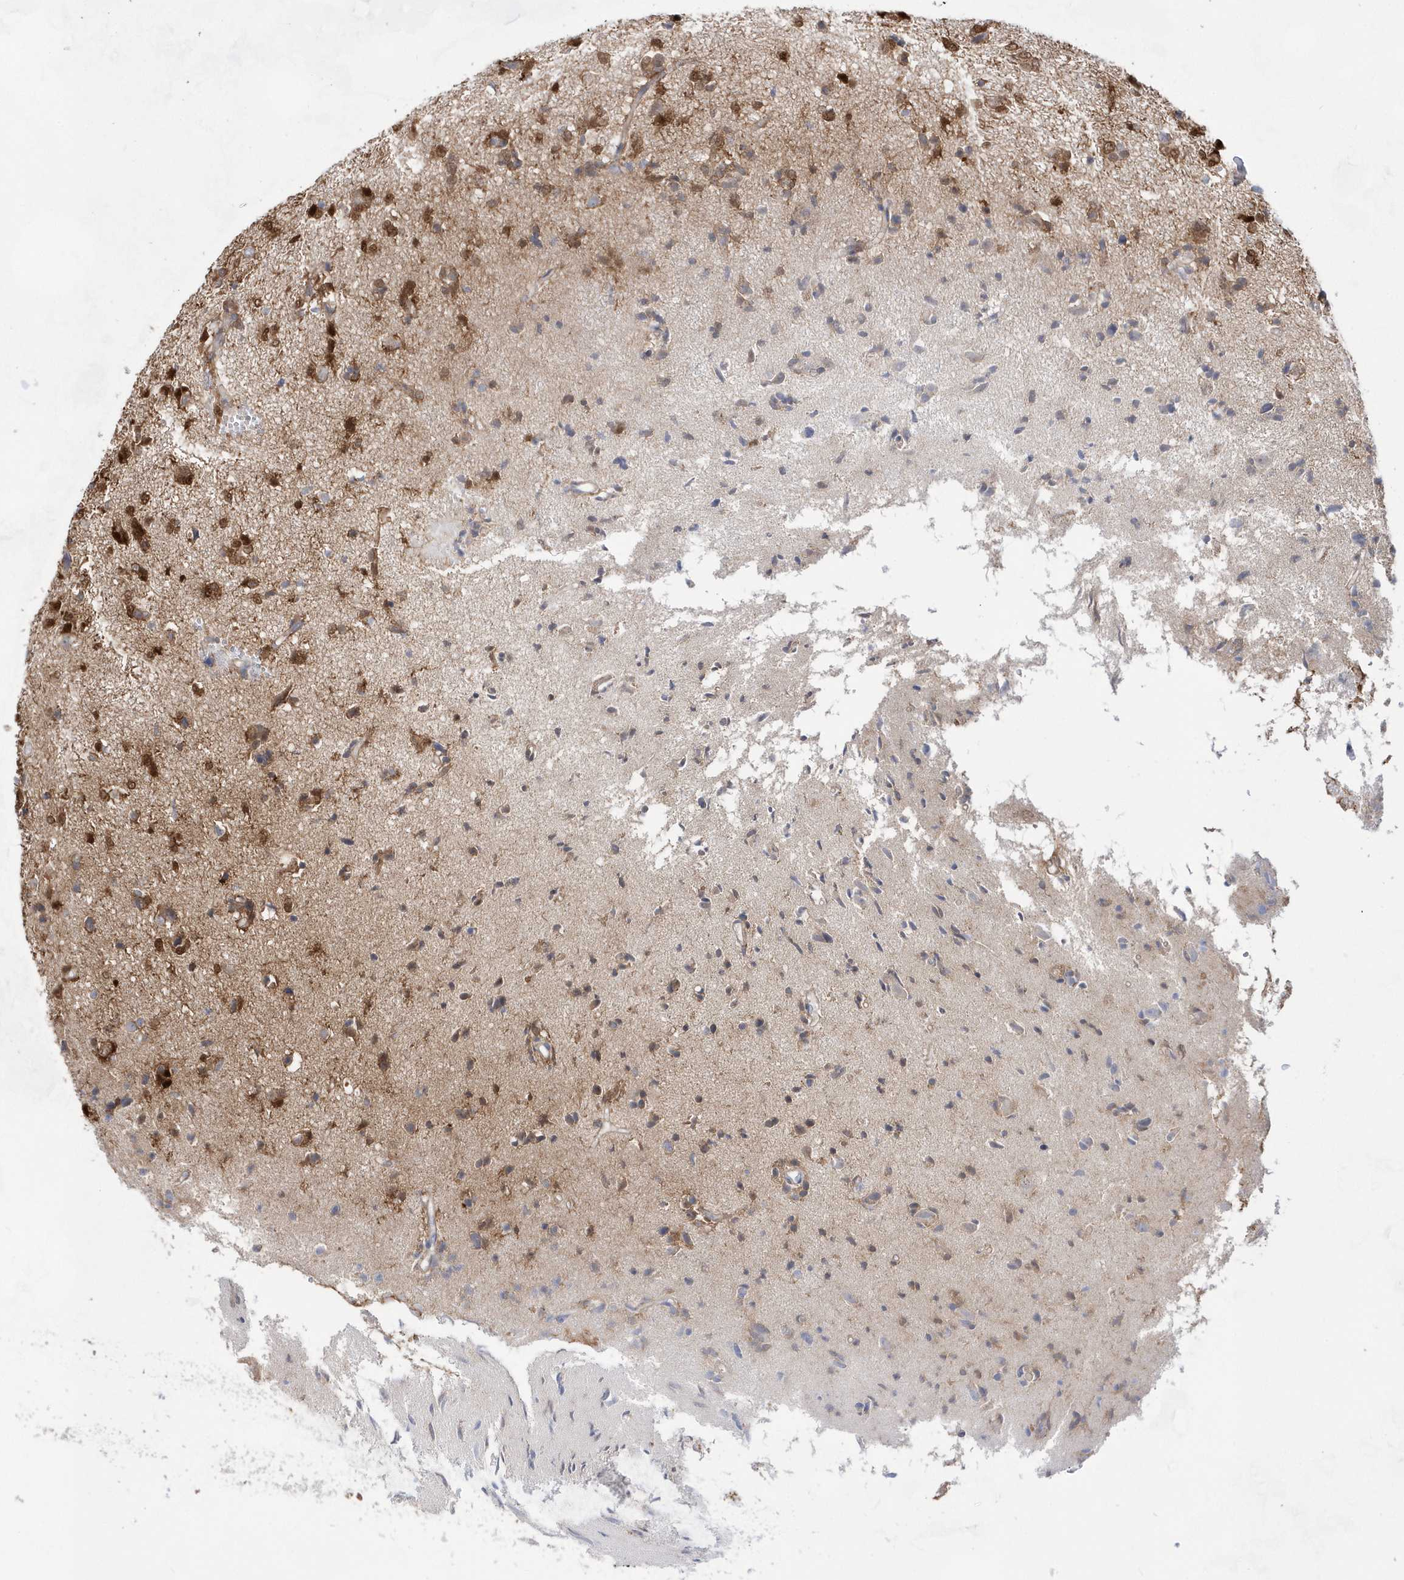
{"staining": {"intensity": "moderate", "quantity": ">75%", "location": "cytoplasmic/membranous,nuclear"}, "tissue": "glioma", "cell_type": "Tumor cells", "image_type": "cancer", "snomed": [{"axis": "morphology", "description": "Glioma, malignant, High grade"}, {"axis": "topography", "description": "Brain"}], "caption": "A brown stain shows moderate cytoplasmic/membranous and nuclear positivity of a protein in human glioma tumor cells. The staining was performed using DAB (3,3'-diaminobenzidine) to visualize the protein expression in brown, while the nuclei were stained in blue with hematoxylin (Magnification: 20x).", "gene": "BDH2", "patient": {"sex": "female", "age": 59}}